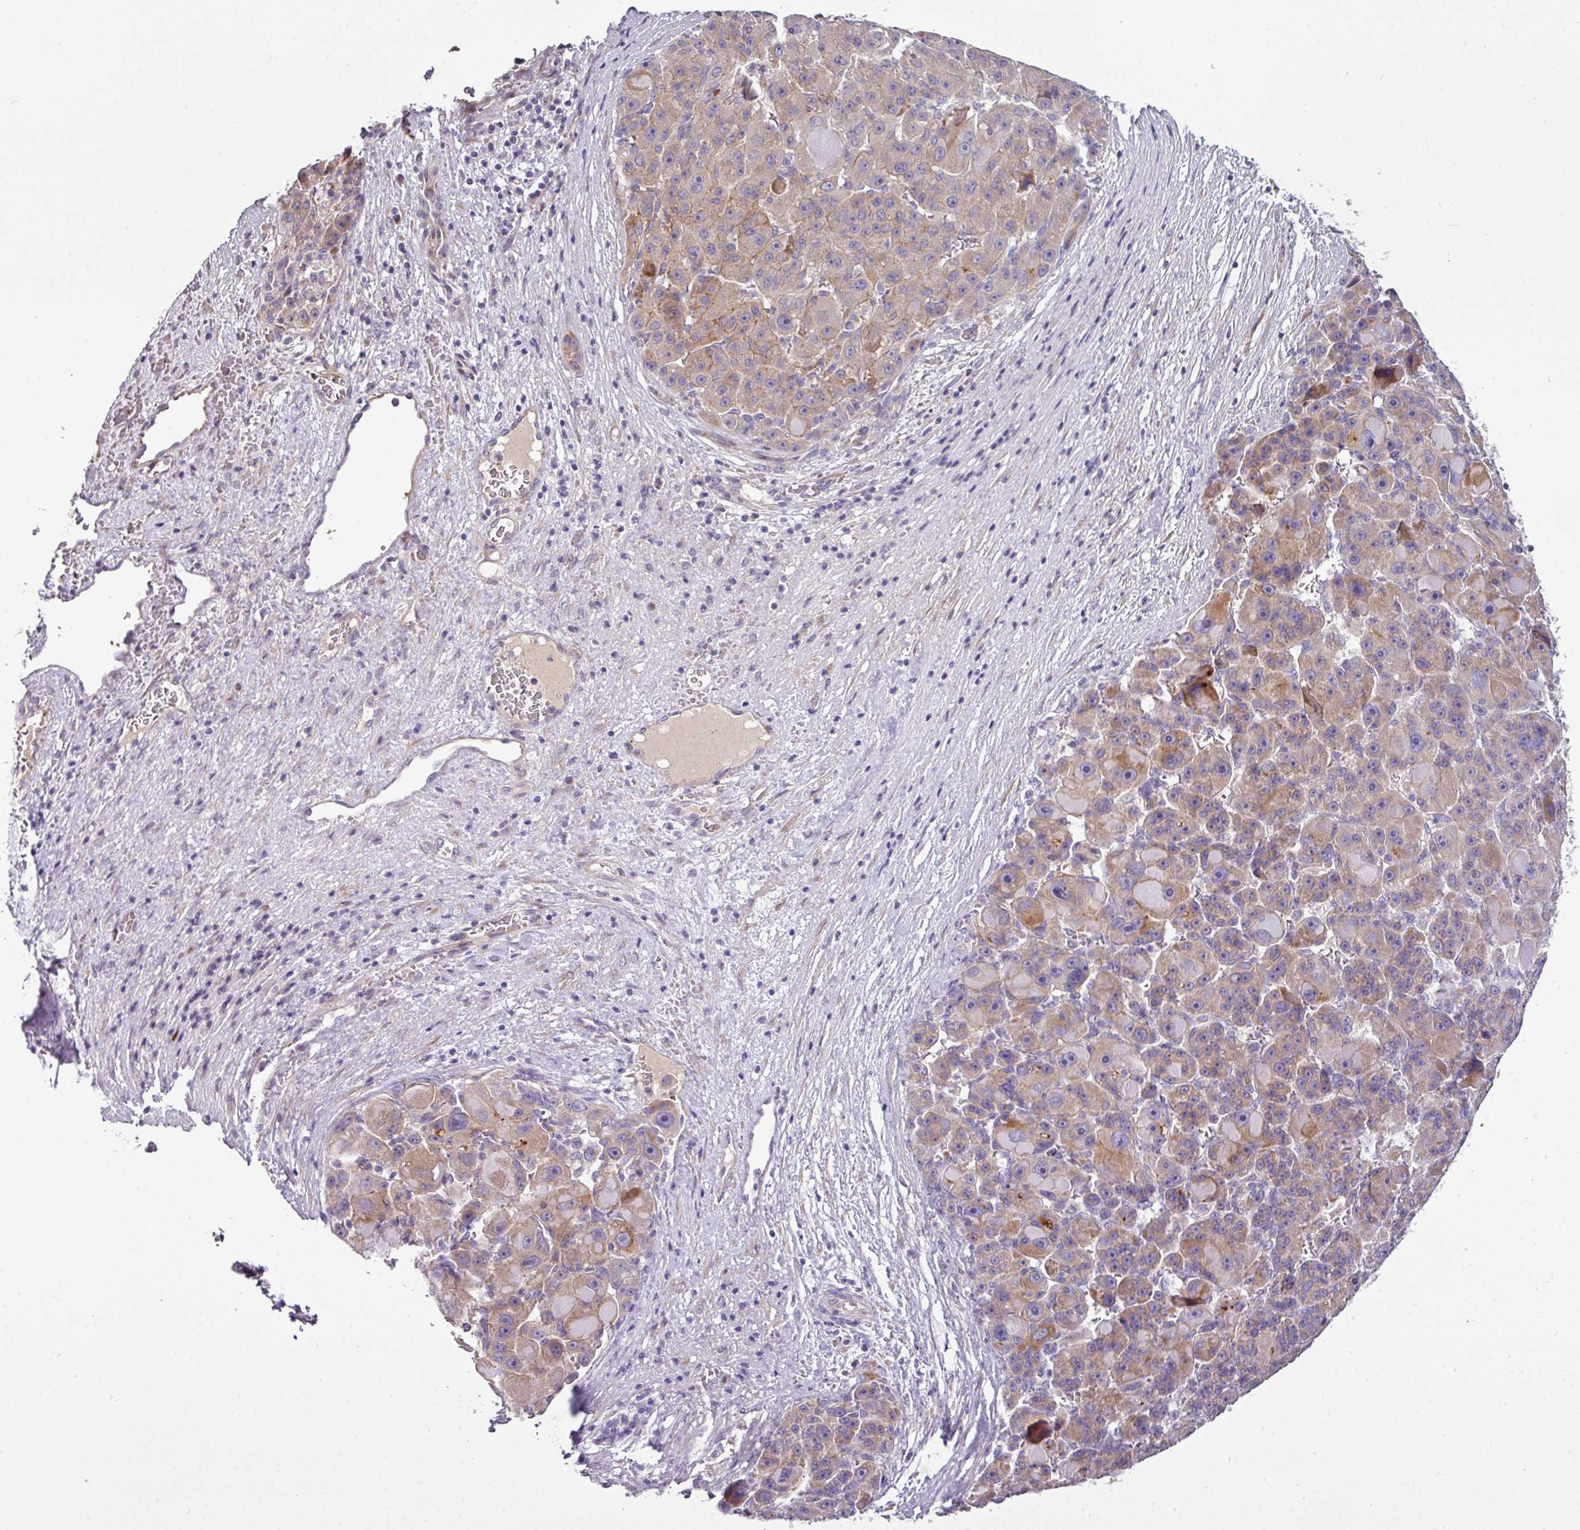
{"staining": {"intensity": "moderate", "quantity": "25%-75%", "location": "cytoplasmic/membranous"}, "tissue": "liver cancer", "cell_type": "Tumor cells", "image_type": "cancer", "snomed": [{"axis": "morphology", "description": "Carcinoma, Hepatocellular, NOS"}, {"axis": "topography", "description": "Liver"}], "caption": "An IHC photomicrograph of tumor tissue is shown. Protein staining in brown labels moderate cytoplasmic/membranous positivity in liver cancer (hepatocellular carcinoma) within tumor cells.", "gene": "GAN", "patient": {"sex": "male", "age": 76}}